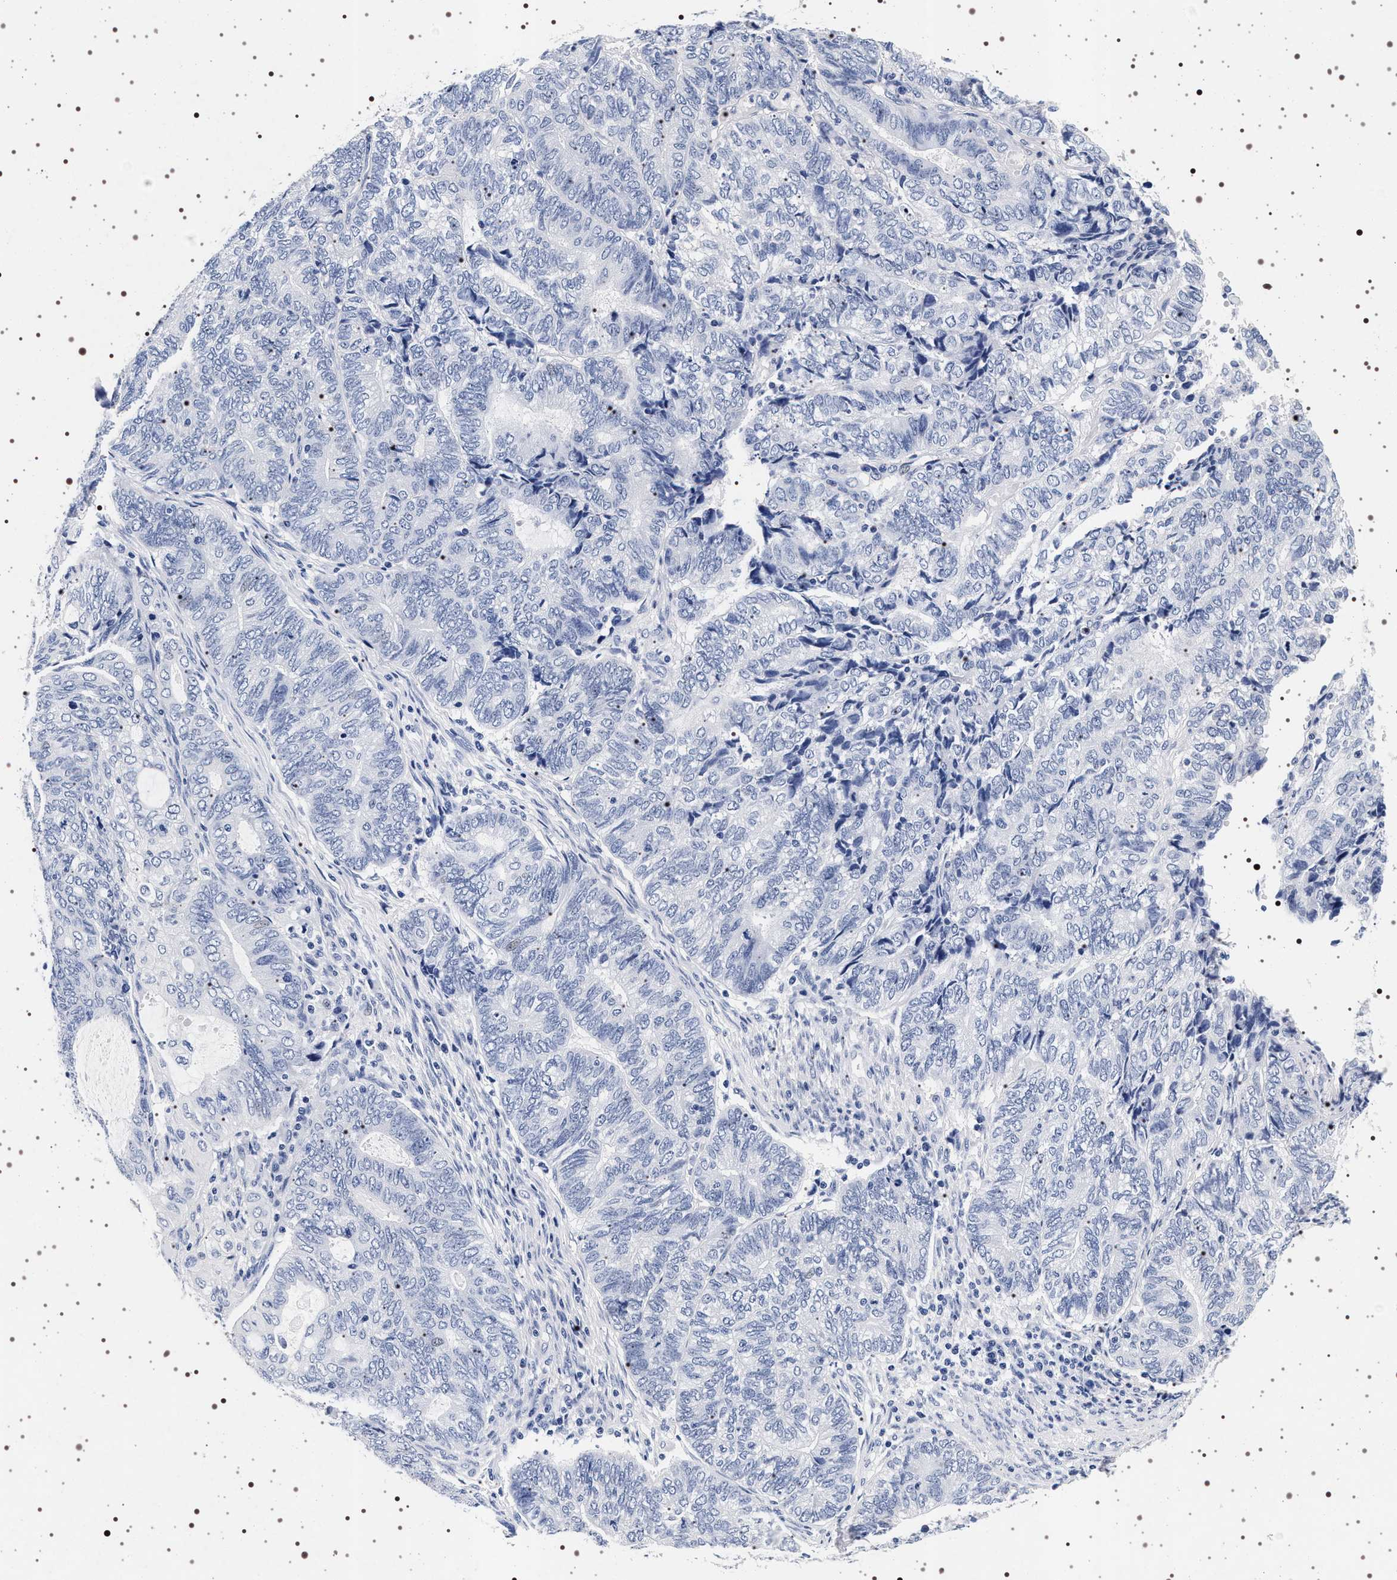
{"staining": {"intensity": "negative", "quantity": "none", "location": "none"}, "tissue": "endometrial cancer", "cell_type": "Tumor cells", "image_type": "cancer", "snomed": [{"axis": "morphology", "description": "Adenocarcinoma, NOS"}, {"axis": "topography", "description": "Uterus"}, {"axis": "topography", "description": "Endometrium"}], "caption": "An IHC histopathology image of adenocarcinoma (endometrial) is shown. There is no staining in tumor cells of adenocarcinoma (endometrial).", "gene": "SYN1", "patient": {"sex": "female", "age": 70}}